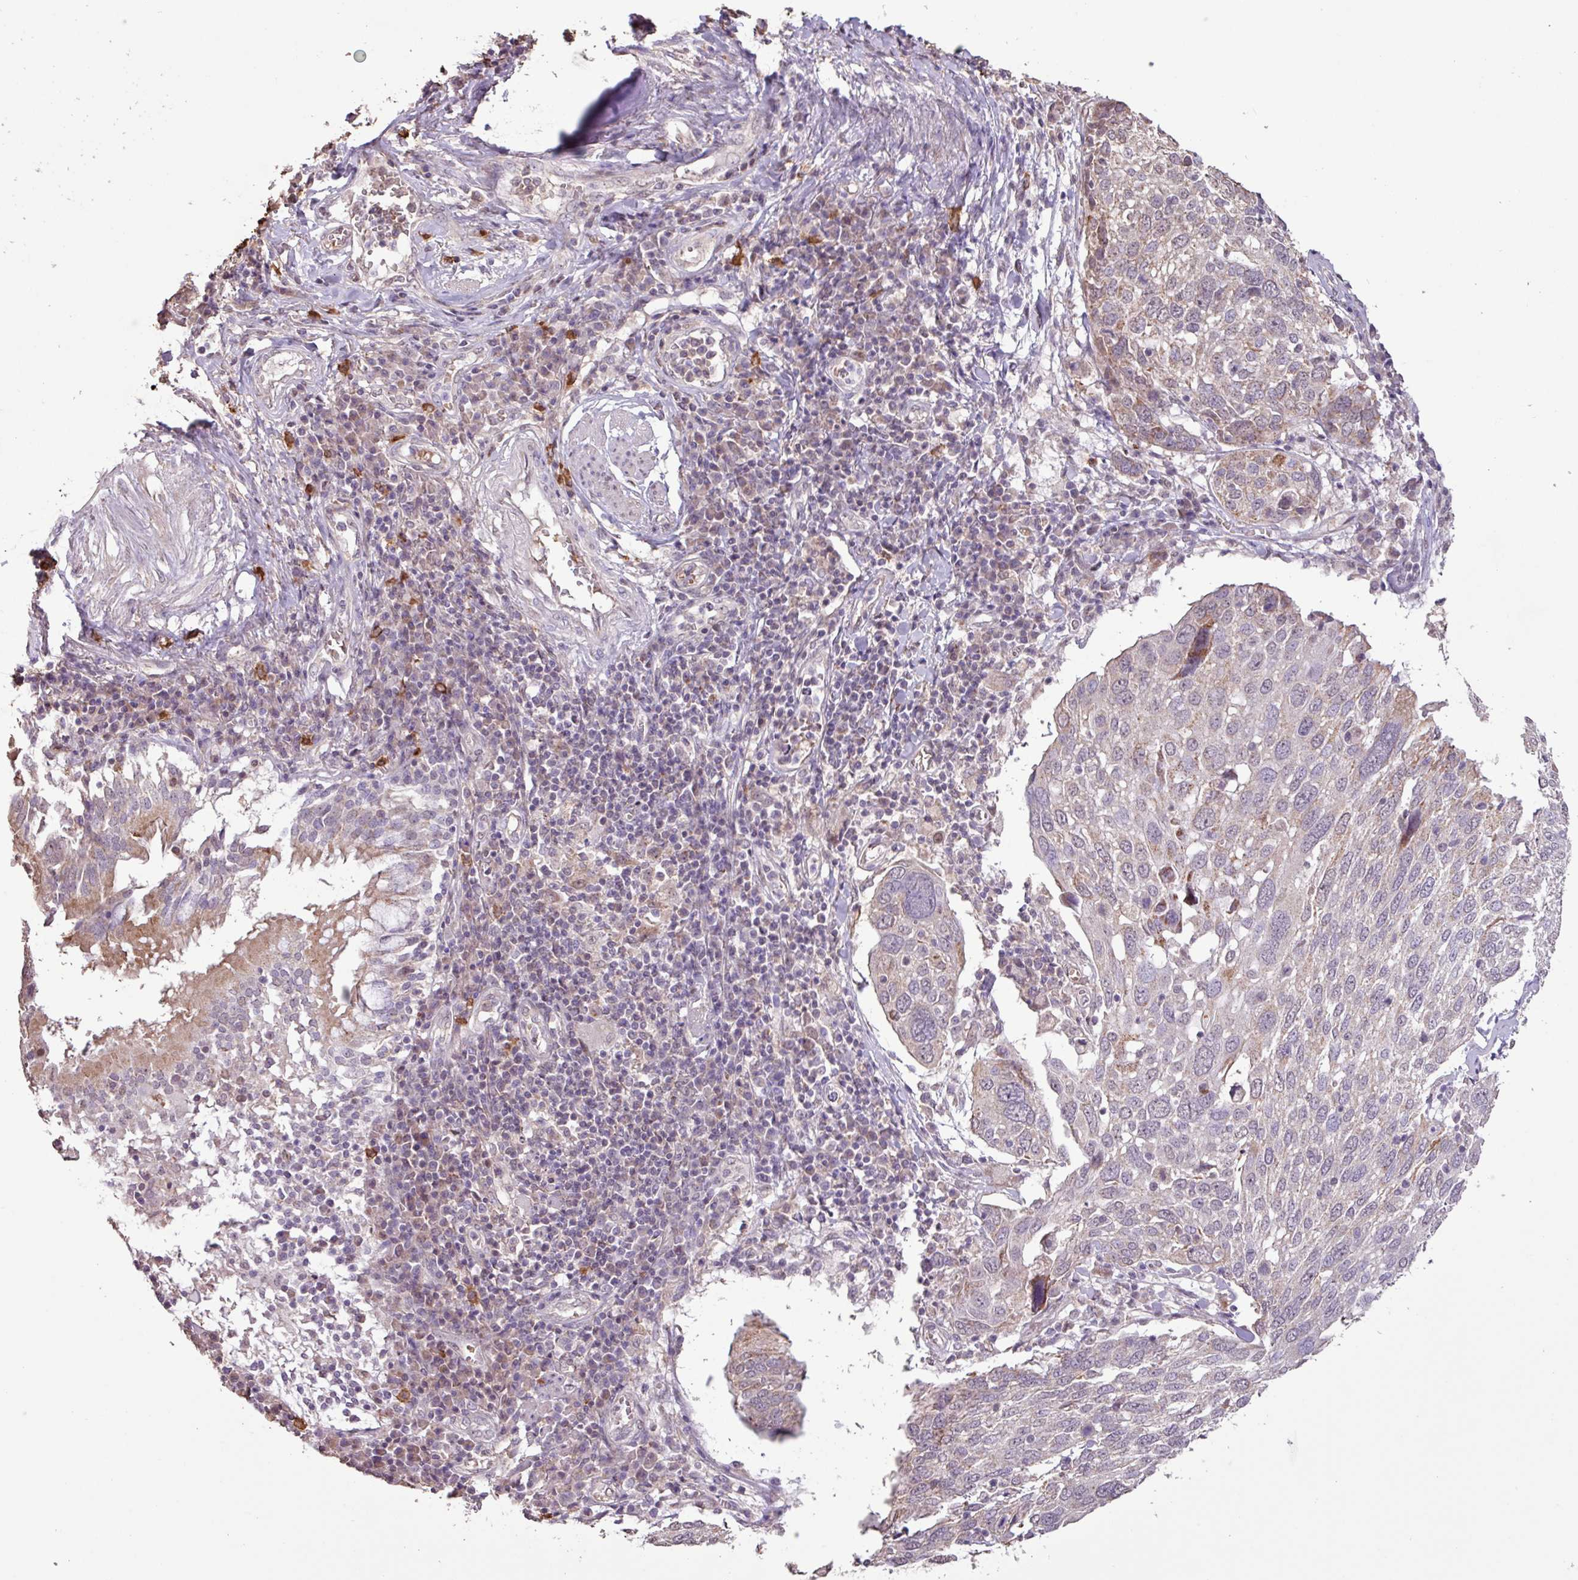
{"staining": {"intensity": "weak", "quantity": "<25%", "location": "cytoplasmic/membranous"}, "tissue": "lung cancer", "cell_type": "Tumor cells", "image_type": "cancer", "snomed": [{"axis": "morphology", "description": "Squamous cell carcinoma, NOS"}, {"axis": "topography", "description": "Lung"}], "caption": "Immunohistochemical staining of human lung cancer shows no significant expression in tumor cells.", "gene": "L3MBTL3", "patient": {"sex": "male", "age": 65}}